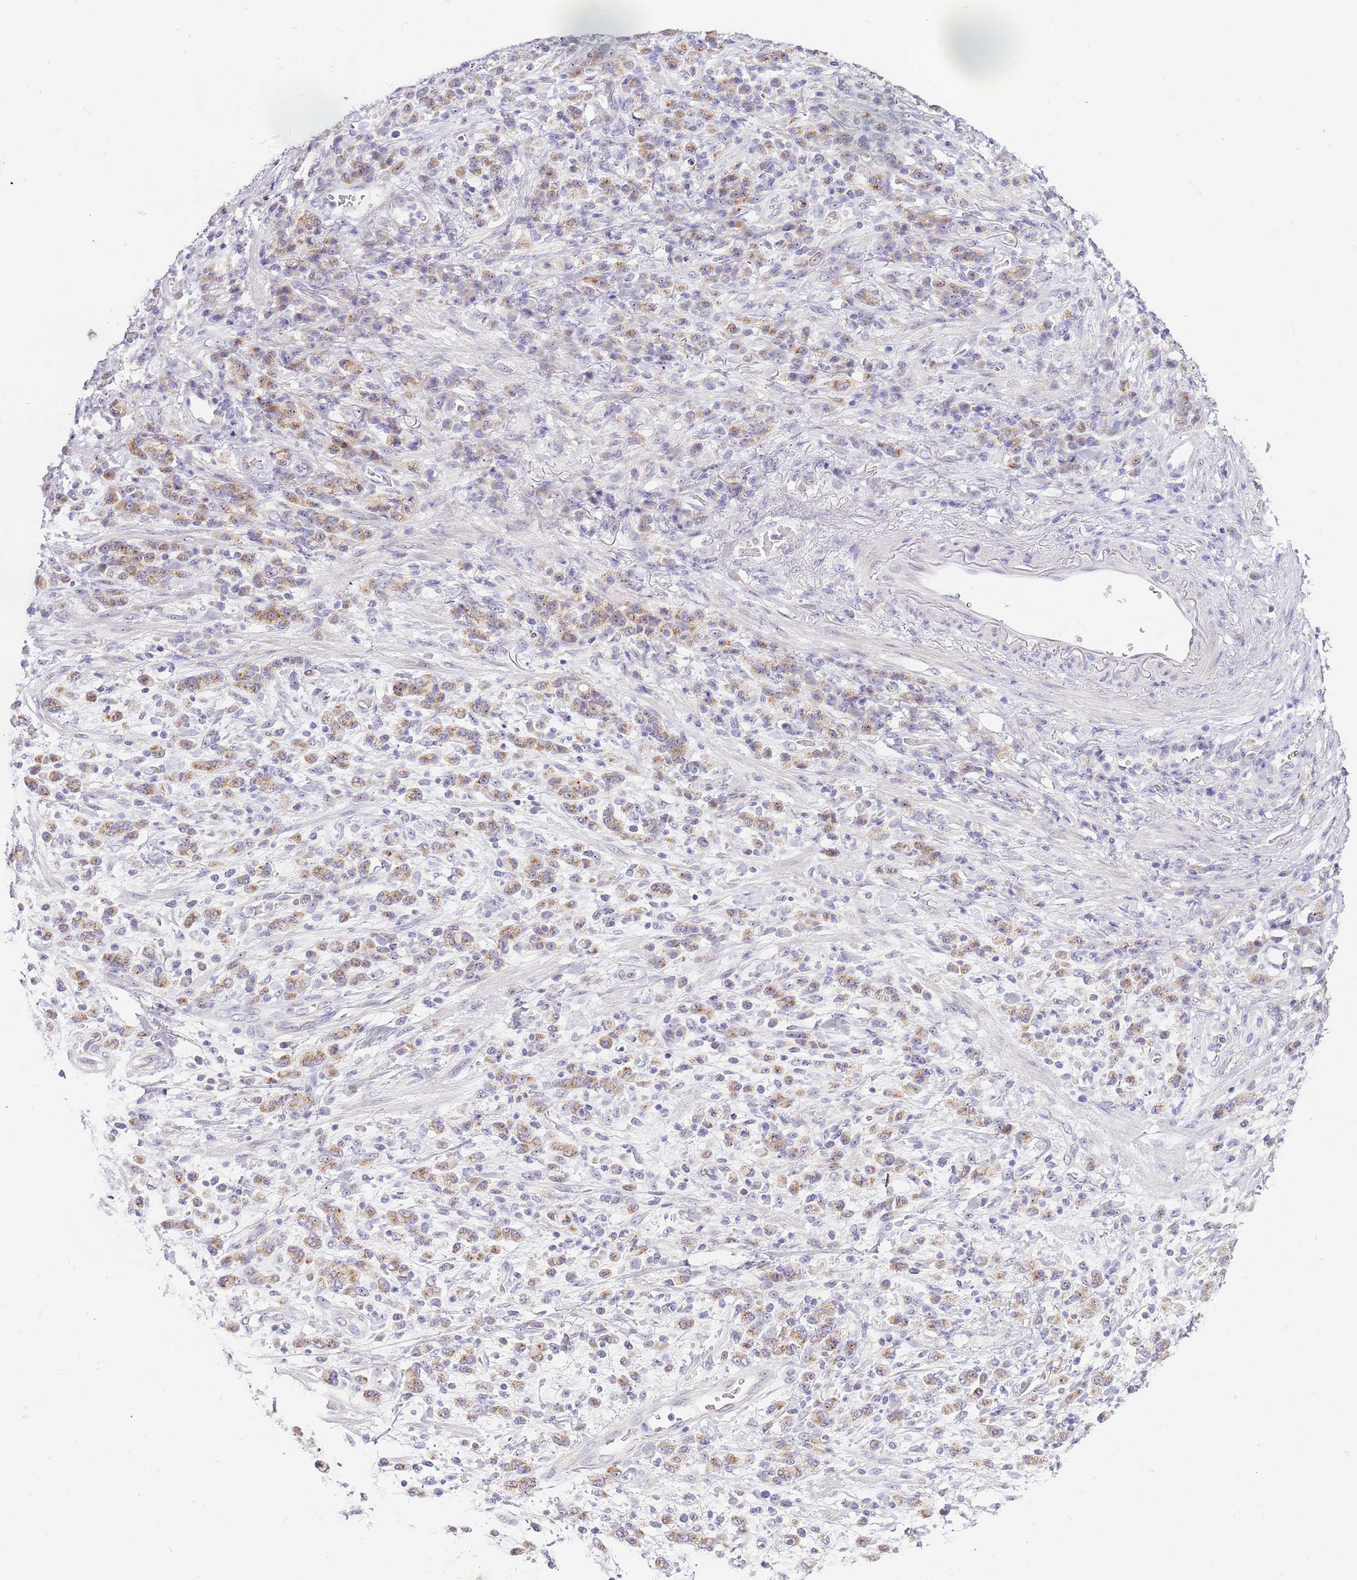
{"staining": {"intensity": "moderate", "quantity": ">75%", "location": "cytoplasmic/membranous"}, "tissue": "stomach cancer", "cell_type": "Tumor cells", "image_type": "cancer", "snomed": [{"axis": "morphology", "description": "Adenocarcinoma, NOS"}, {"axis": "topography", "description": "Stomach"}], "caption": "Protein analysis of adenocarcinoma (stomach) tissue demonstrates moderate cytoplasmic/membranous positivity in about >75% of tumor cells.", "gene": "DNAJA3", "patient": {"sex": "male", "age": 77}}